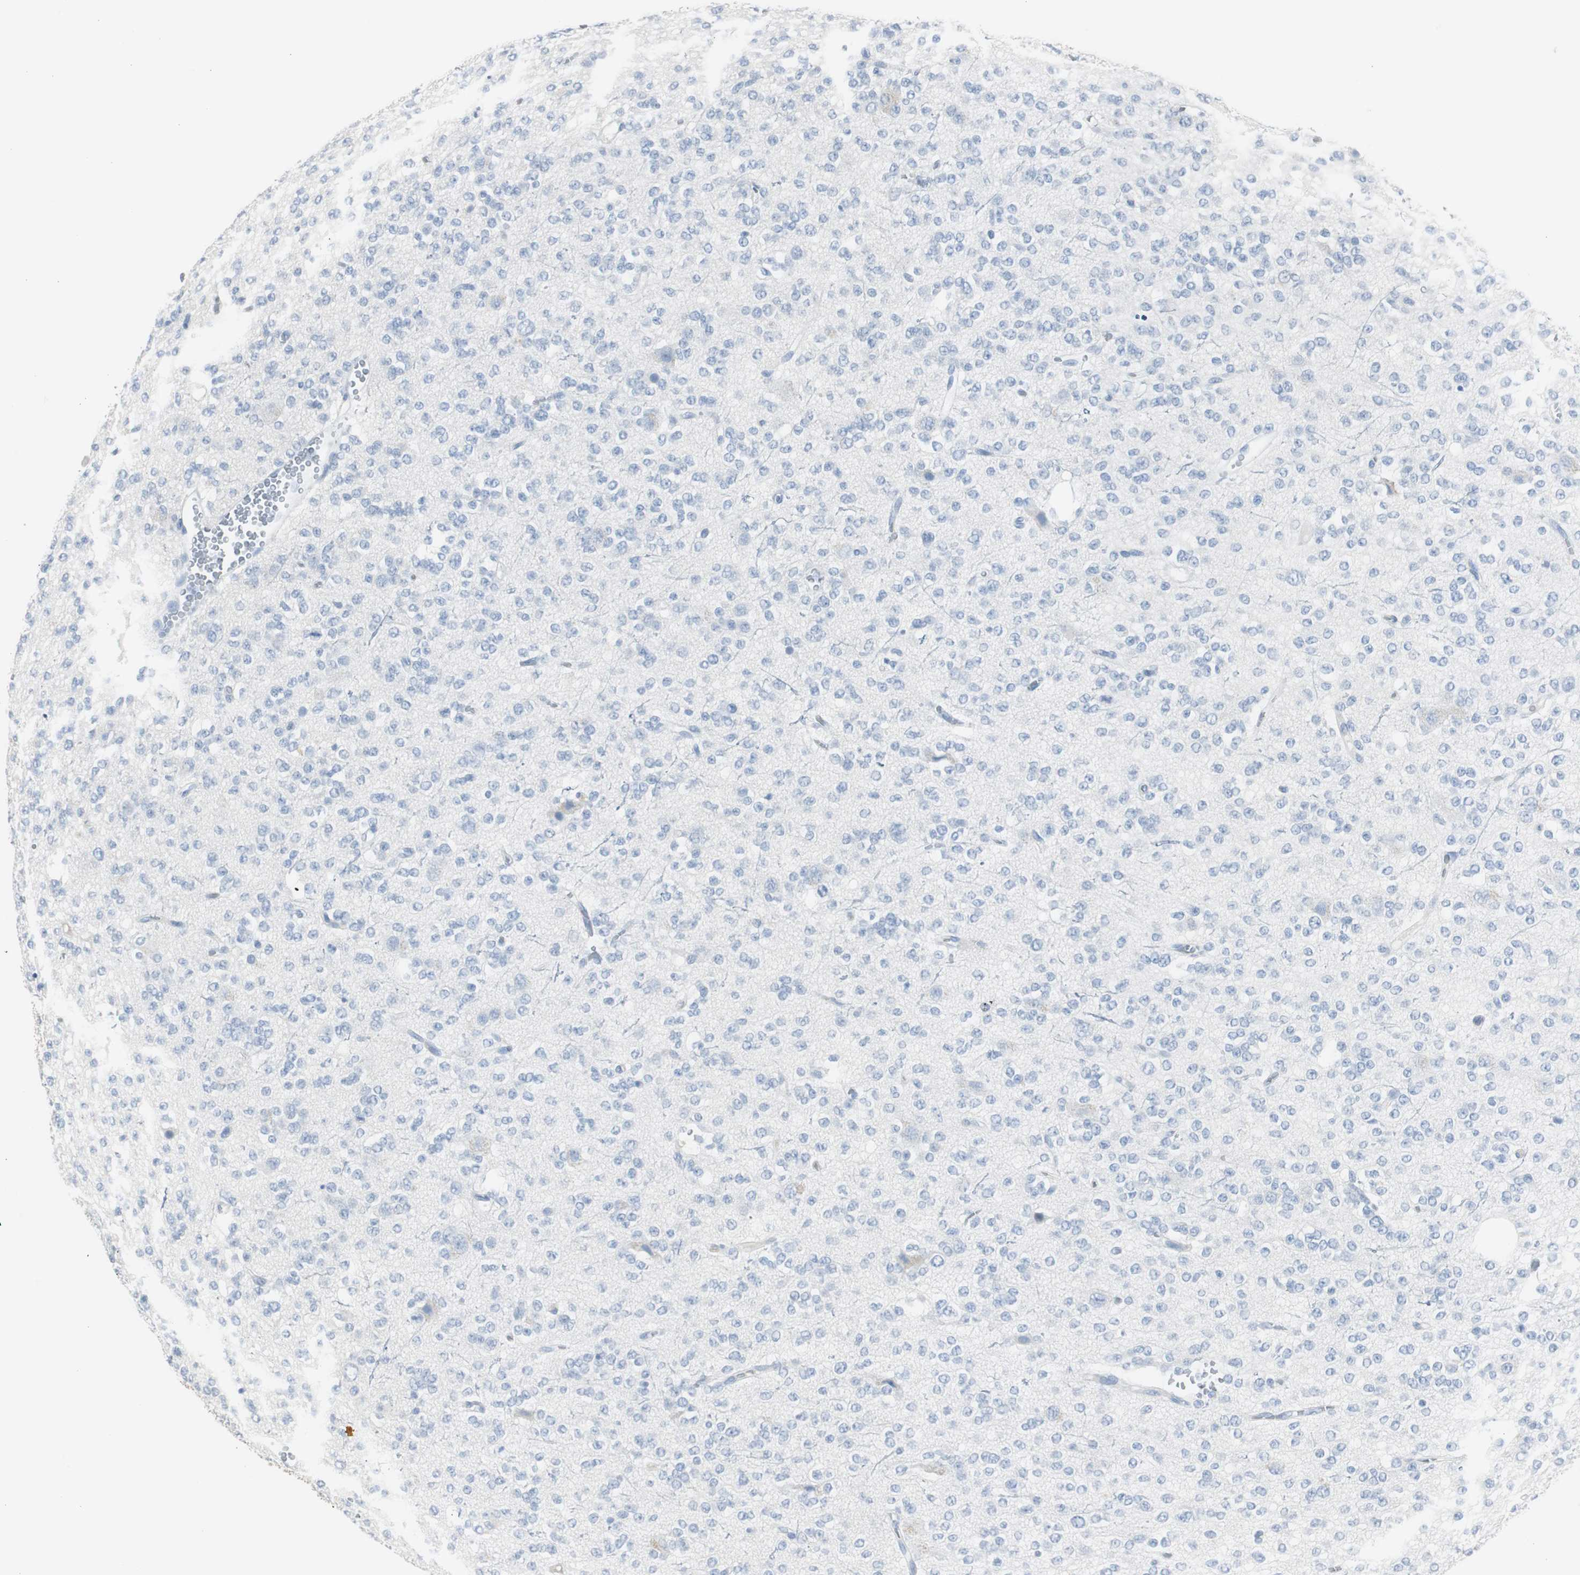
{"staining": {"intensity": "negative", "quantity": "none", "location": "none"}, "tissue": "glioma", "cell_type": "Tumor cells", "image_type": "cancer", "snomed": [{"axis": "morphology", "description": "Glioma, malignant, Low grade"}, {"axis": "topography", "description": "Brain"}], "caption": "A micrograph of human glioma is negative for staining in tumor cells.", "gene": "S100A7", "patient": {"sex": "male", "age": 38}}